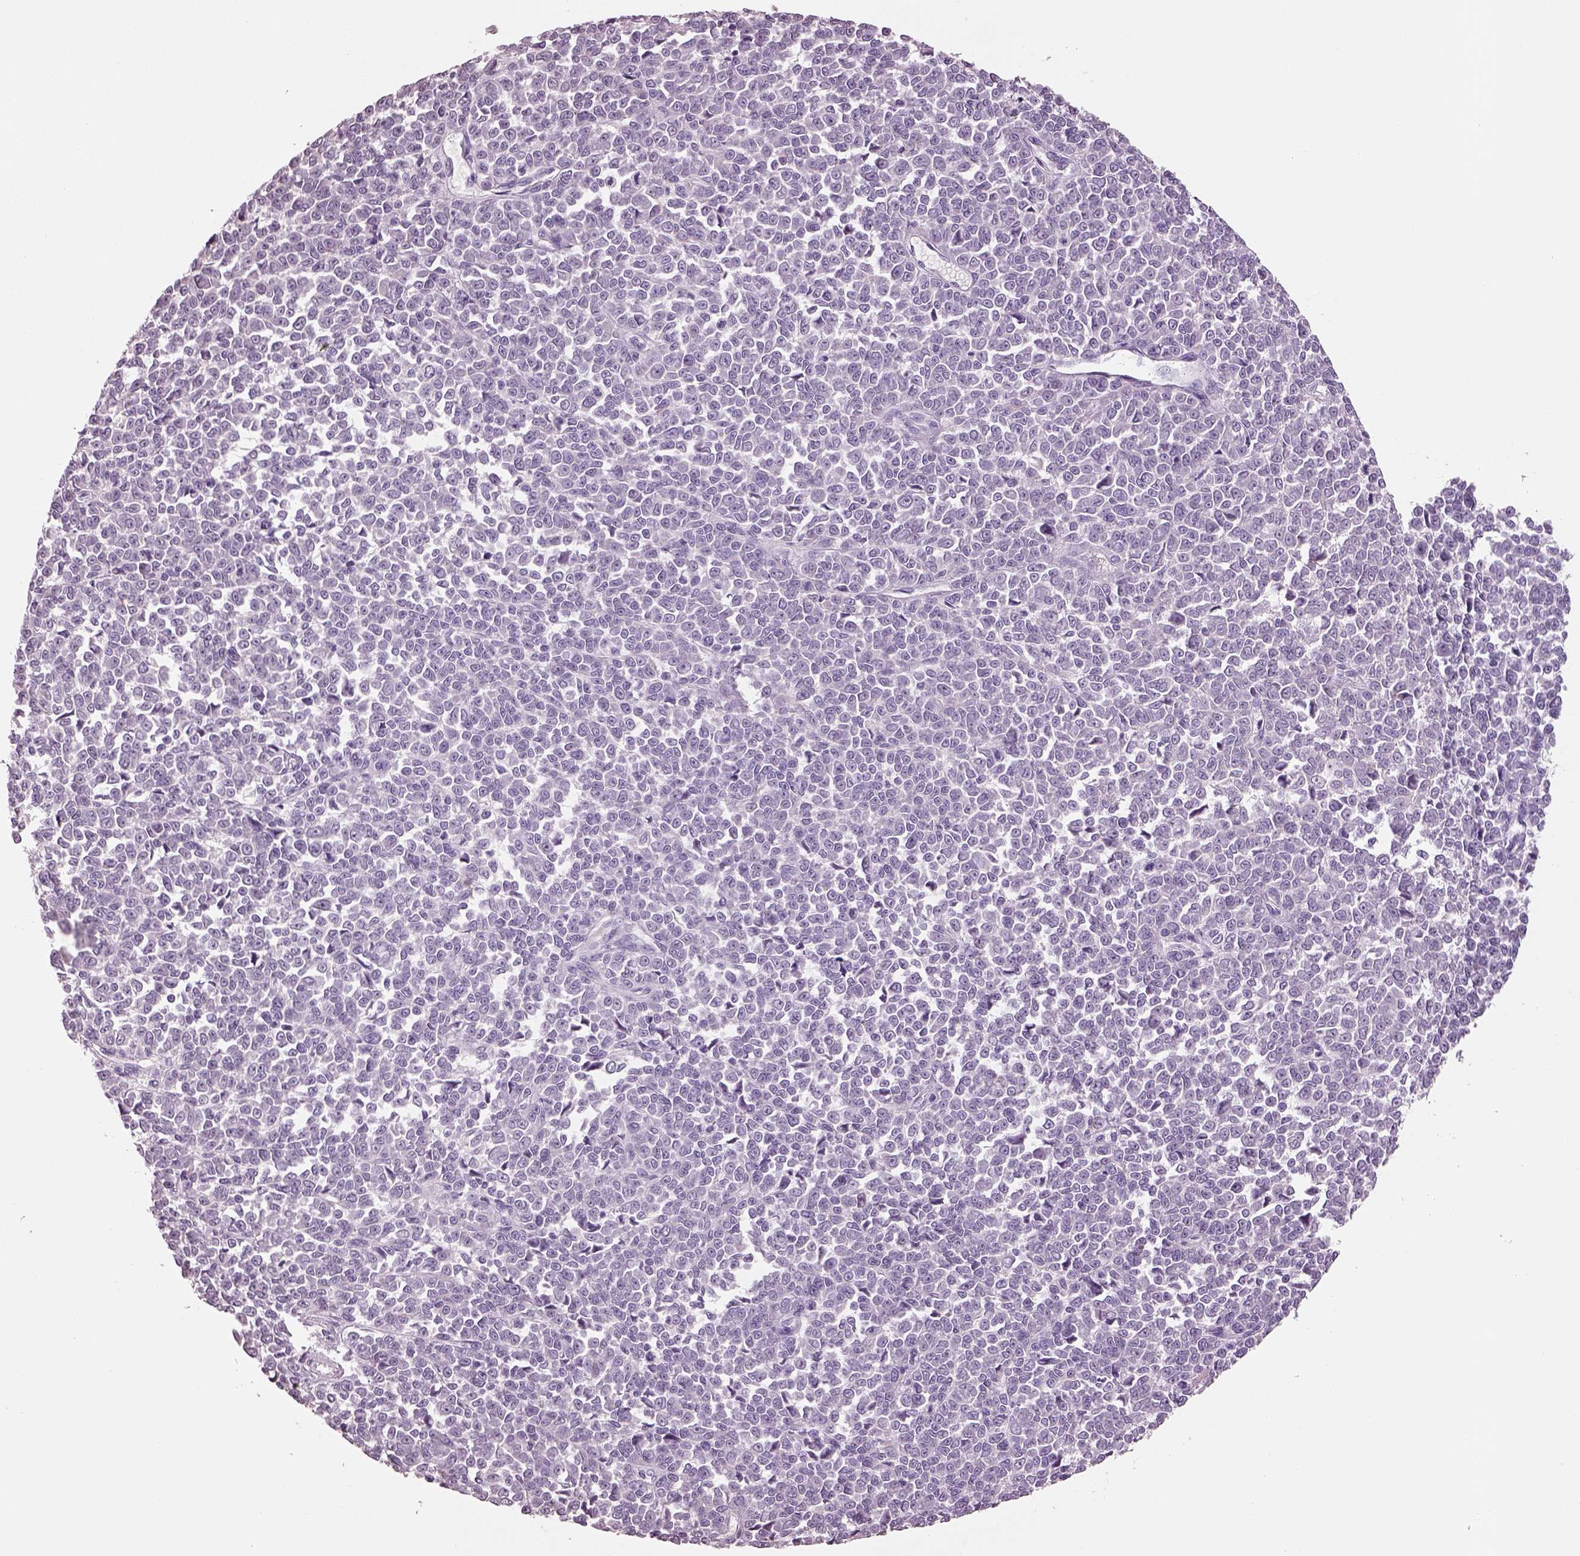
{"staining": {"intensity": "negative", "quantity": "none", "location": "none"}, "tissue": "melanoma", "cell_type": "Tumor cells", "image_type": "cancer", "snomed": [{"axis": "morphology", "description": "Malignant melanoma, NOS"}, {"axis": "topography", "description": "Skin"}], "caption": "Micrograph shows no protein staining in tumor cells of malignant melanoma tissue.", "gene": "ELSPBP1", "patient": {"sex": "female", "age": 95}}